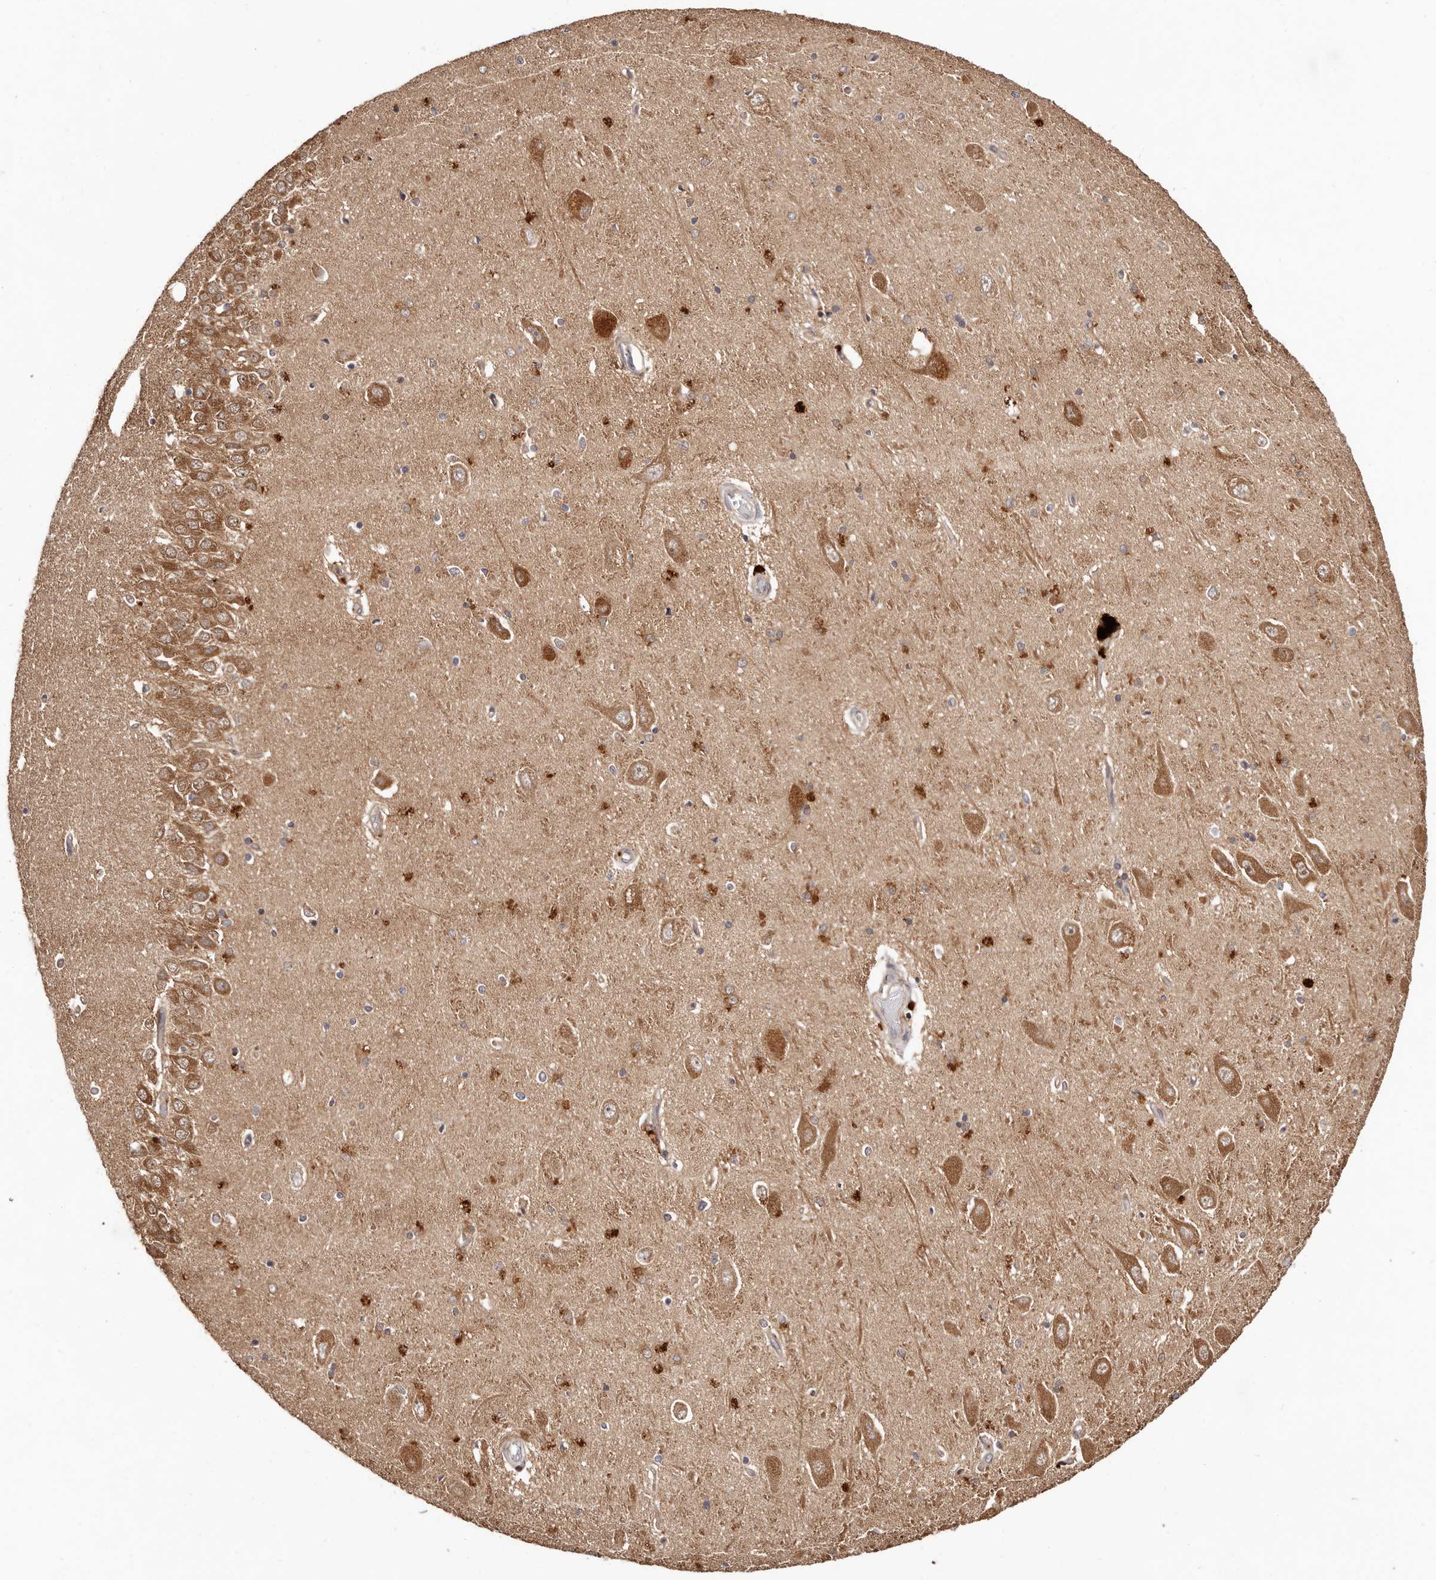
{"staining": {"intensity": "moderate", "quantity": "<25%", "location": "cytoplasmic/membranous"}, "tissue": "hippocampus", "cell_type": "Glial cells", "image_type": "normal", "snomed": [{"axis": "morphology", "description": "Normal tissue, NOS"}, {"axis": "topography", "description": "Hippocampus"}], "caption": "A micrograph of hippocampus stained for a protein displays moderate cytoplasmic/membranous brown staining in glial cells. (DAB = brown stain, brightfield microscopy at high magnification).", "gene": "MAPK1", "patient": {"sex": "male", "age": 45}}